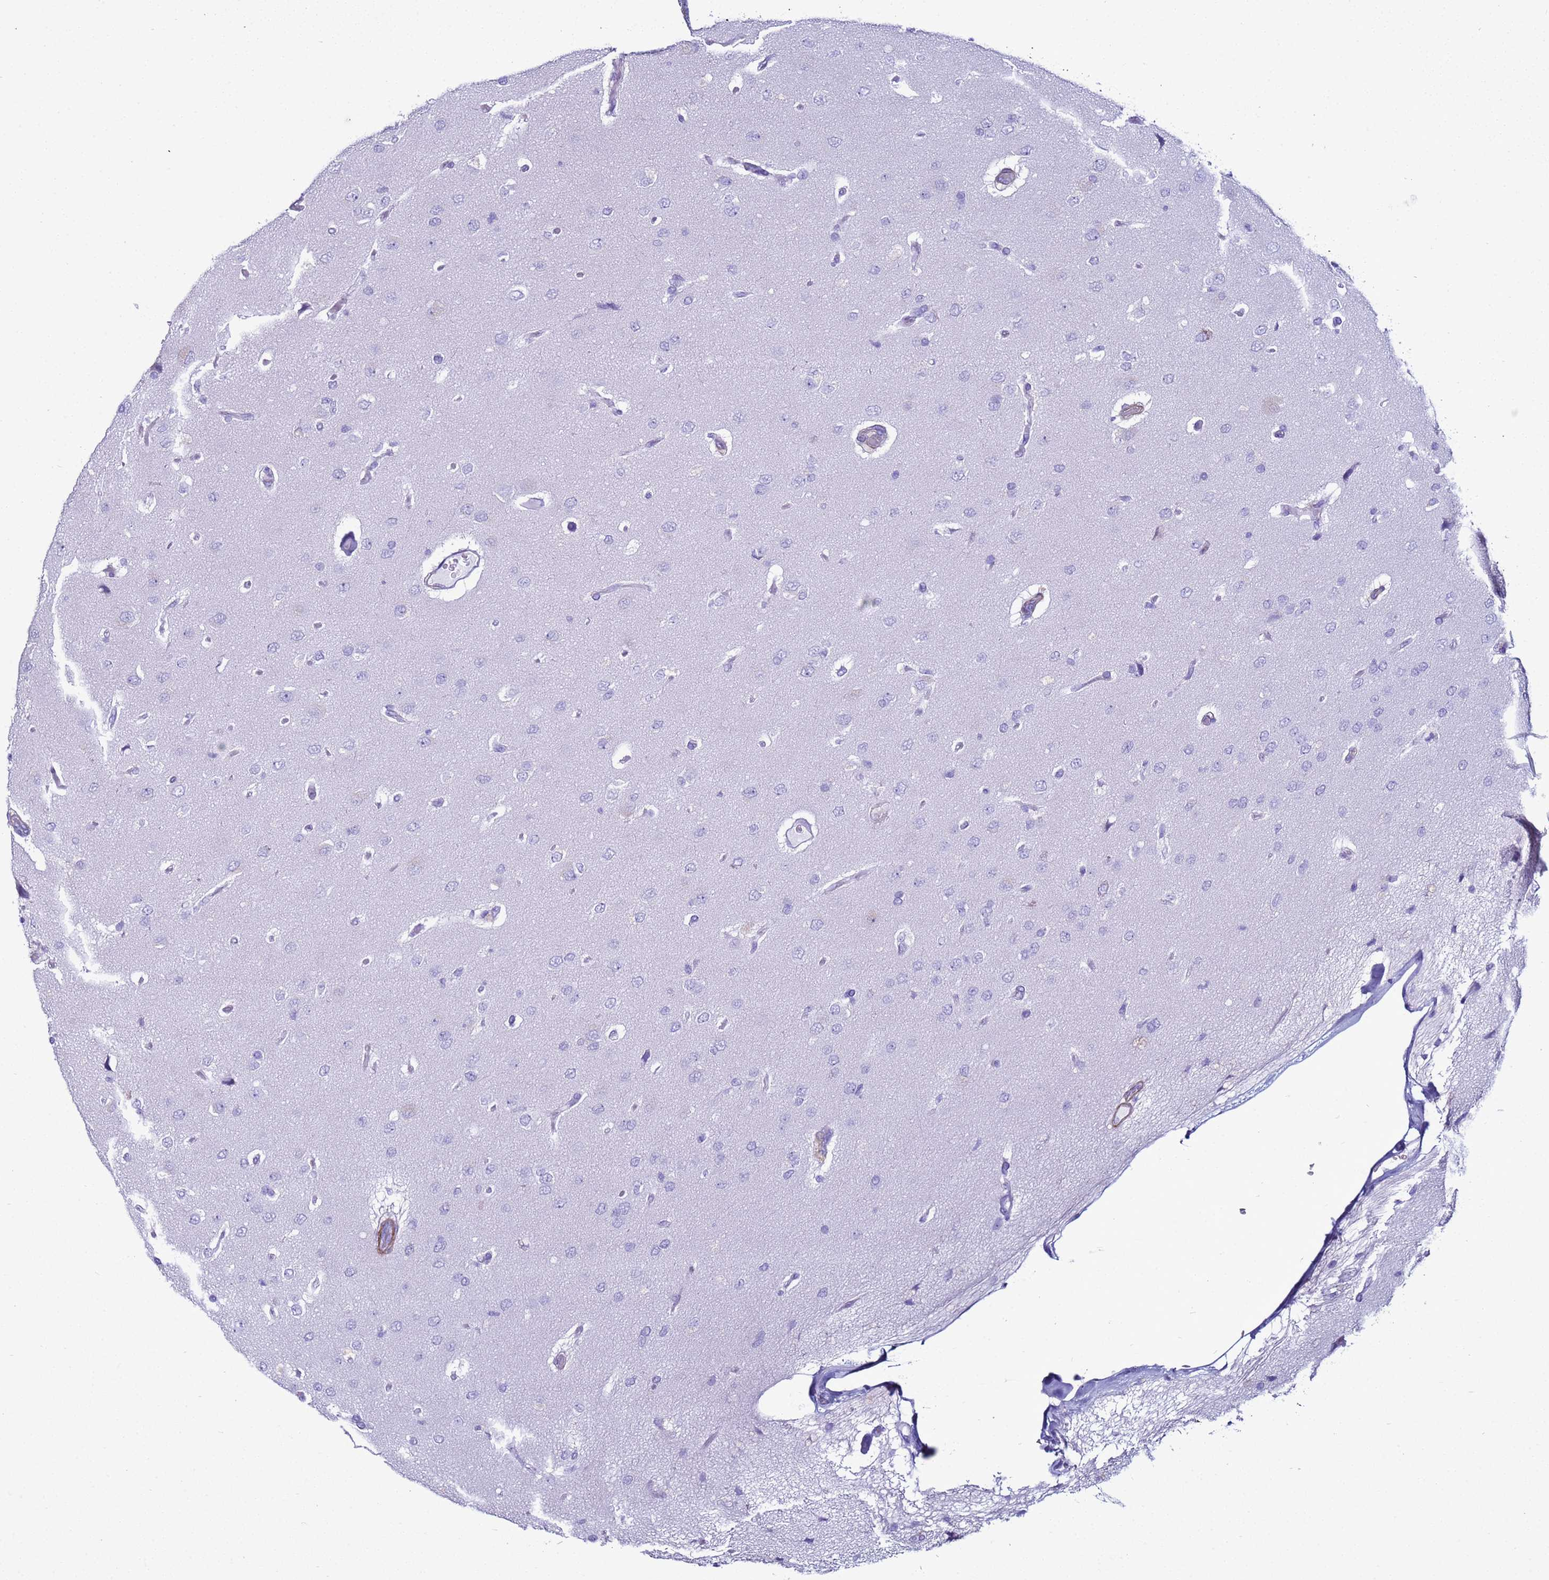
{"staining": {"intensity": "negative", "quantity": "none", "location": "none"}, "tissue": "glioma", "cell_type": "Tumor cells", "image_type": "cancer", "snomed": [{"axis": "morphology", "description": "Glioma, malignant, High grade"}, {"axis": "topography", "description": "Brain"}], "caption": "This is a image of immunohistochemistry (IHC) staining of malignant glioma (high-grade), which shows no expression in tumor cells.", "gene": "LCMT1", "patient": {"sex": "male", "age": 77}}